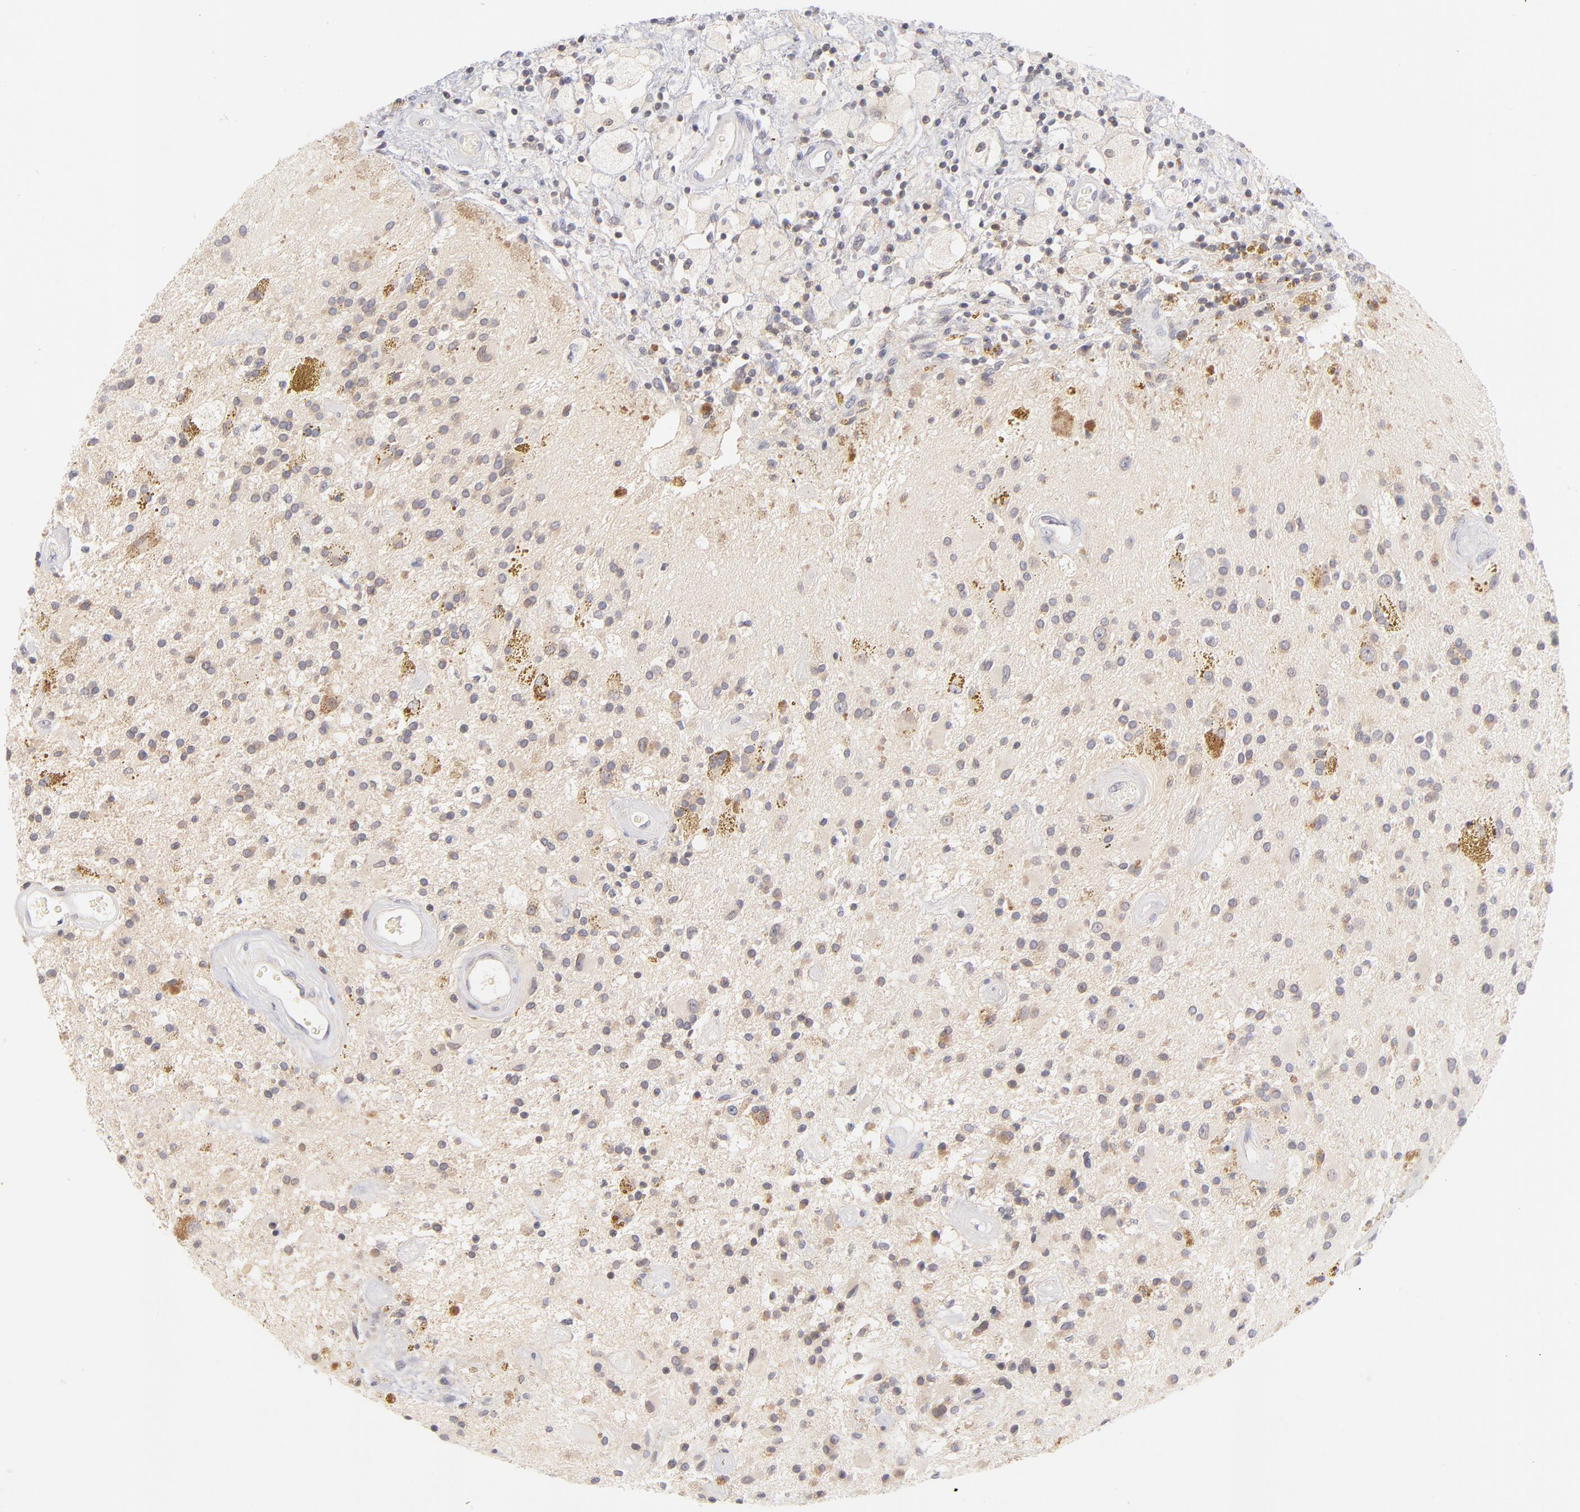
{"staining": {"intensity": "weak", "quantity": "25%-75%", "location": "cytoplasmic/membranous"}, "tissue": "glioma", "cell_type": "Tumor cells", "image_type": "cancer", "snomed": [{"axis": "morphology", "description": "Glioma, malignant, Low grade"}, {"axis": "topography", "description": "Brain"}], "caption": "Tumor cells show weak cytoplasmic/membranous positivity in approximately 25%-75% of cells in glioma. Using DAB (3,3'-diaminobenzidine) (brown) and hematoxylin (blue) stains, captured at high magnification using brightfield microscopy.", "gene": "CASP6", "patient": {"sex": "male", "age": 58}}